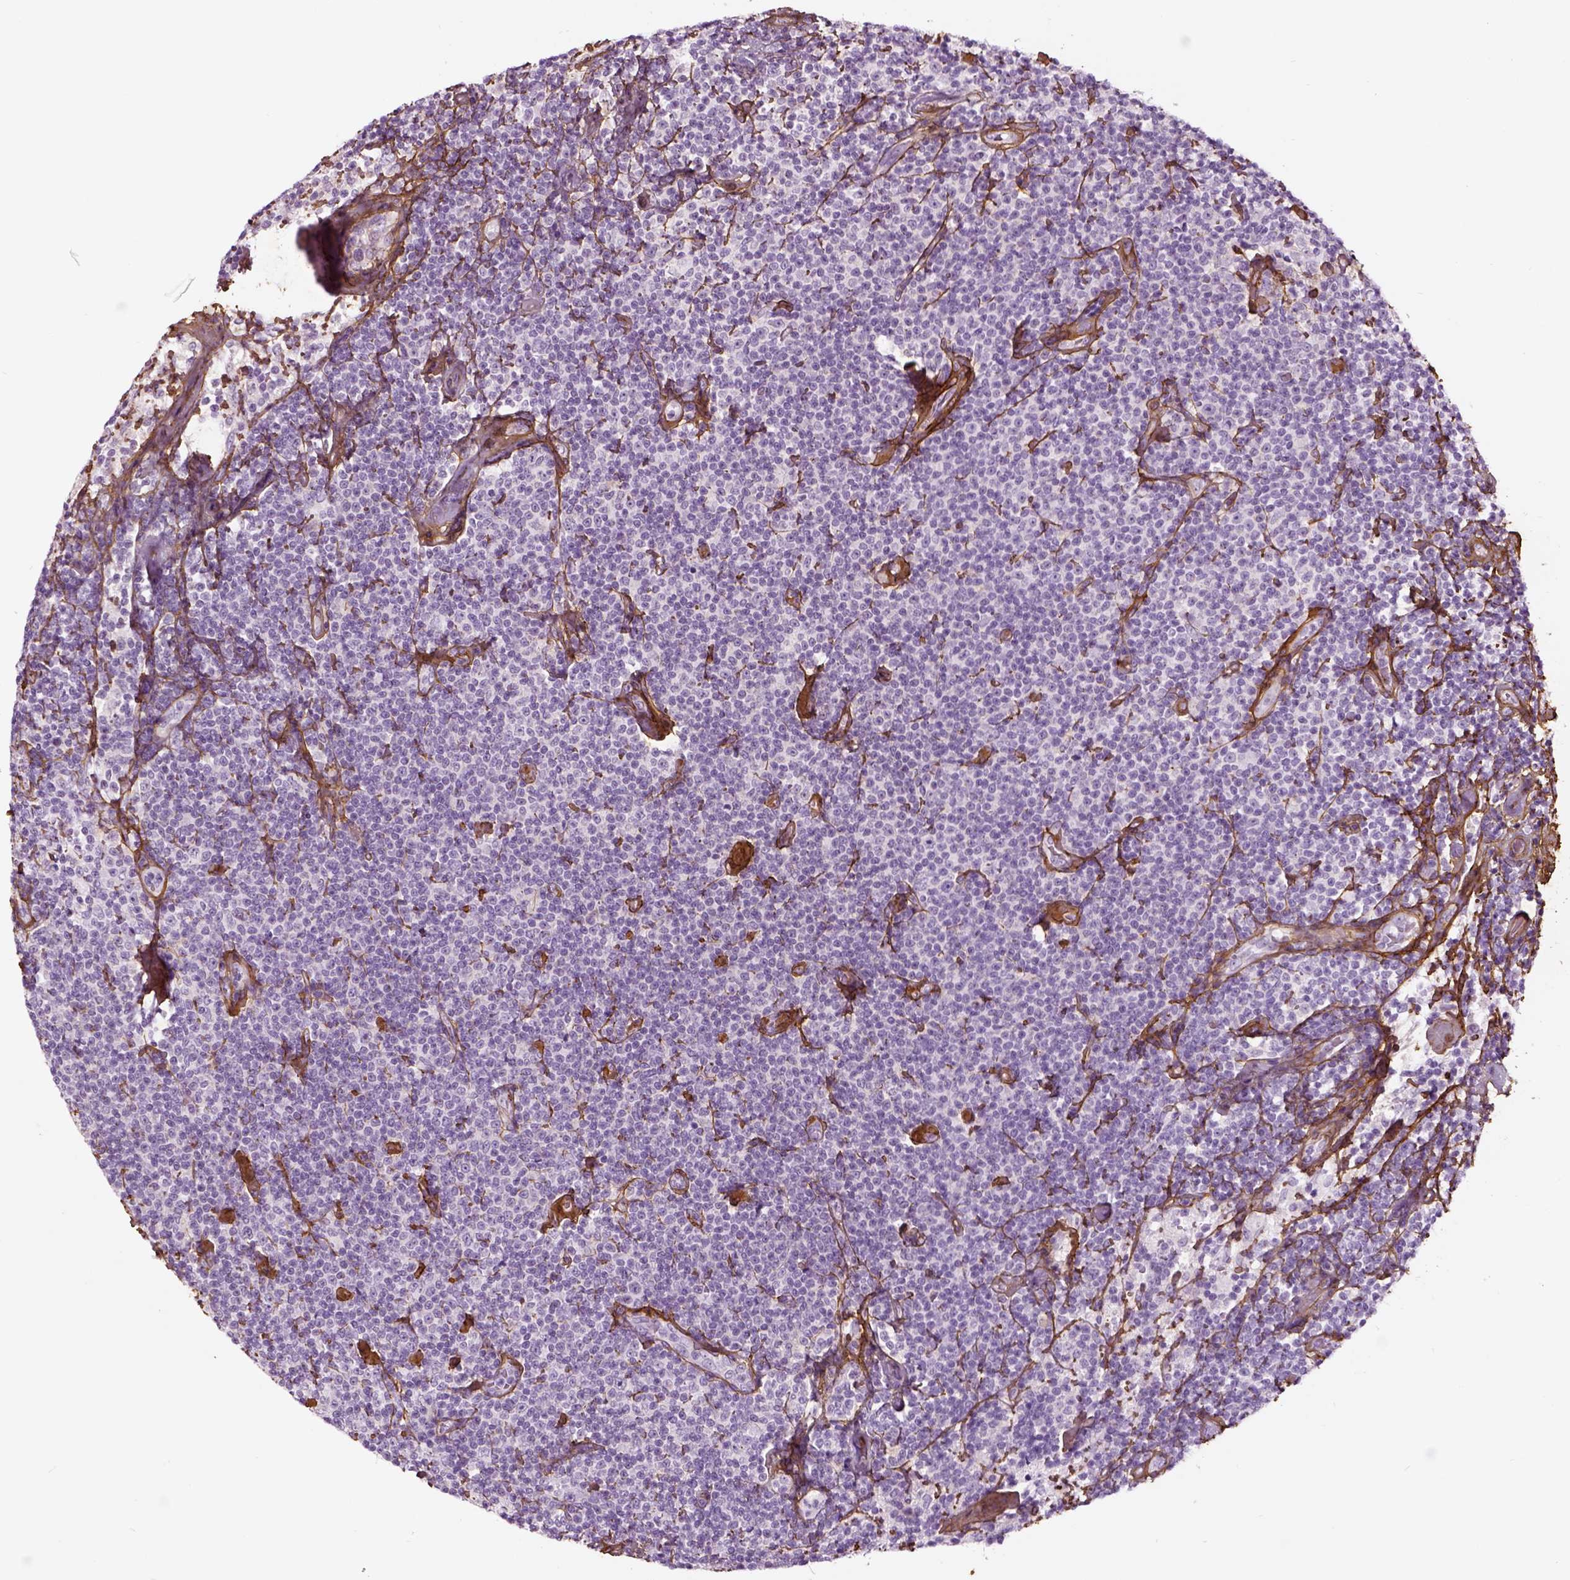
{"staining": {"intensity": "negative", "quantity": "none", "location": "none"}, "tissue": "lymphoma", "cell_type": "Tumor cells", "image_type": "cancer", "snomed": [{"axis": "morphology", "description": "Malignant lymphoma, non-Hodgkin's type, Low grade"}, {"axis": "topography", "description": "Lymph node"}], "caption": "Micrograph shows no significant protein expression in tumor cells of lymphoma. (IHC, brightfield microscopy, high magnification).", "gene": "COL6A2", "patient": {"sex": "male", "age": 81}}